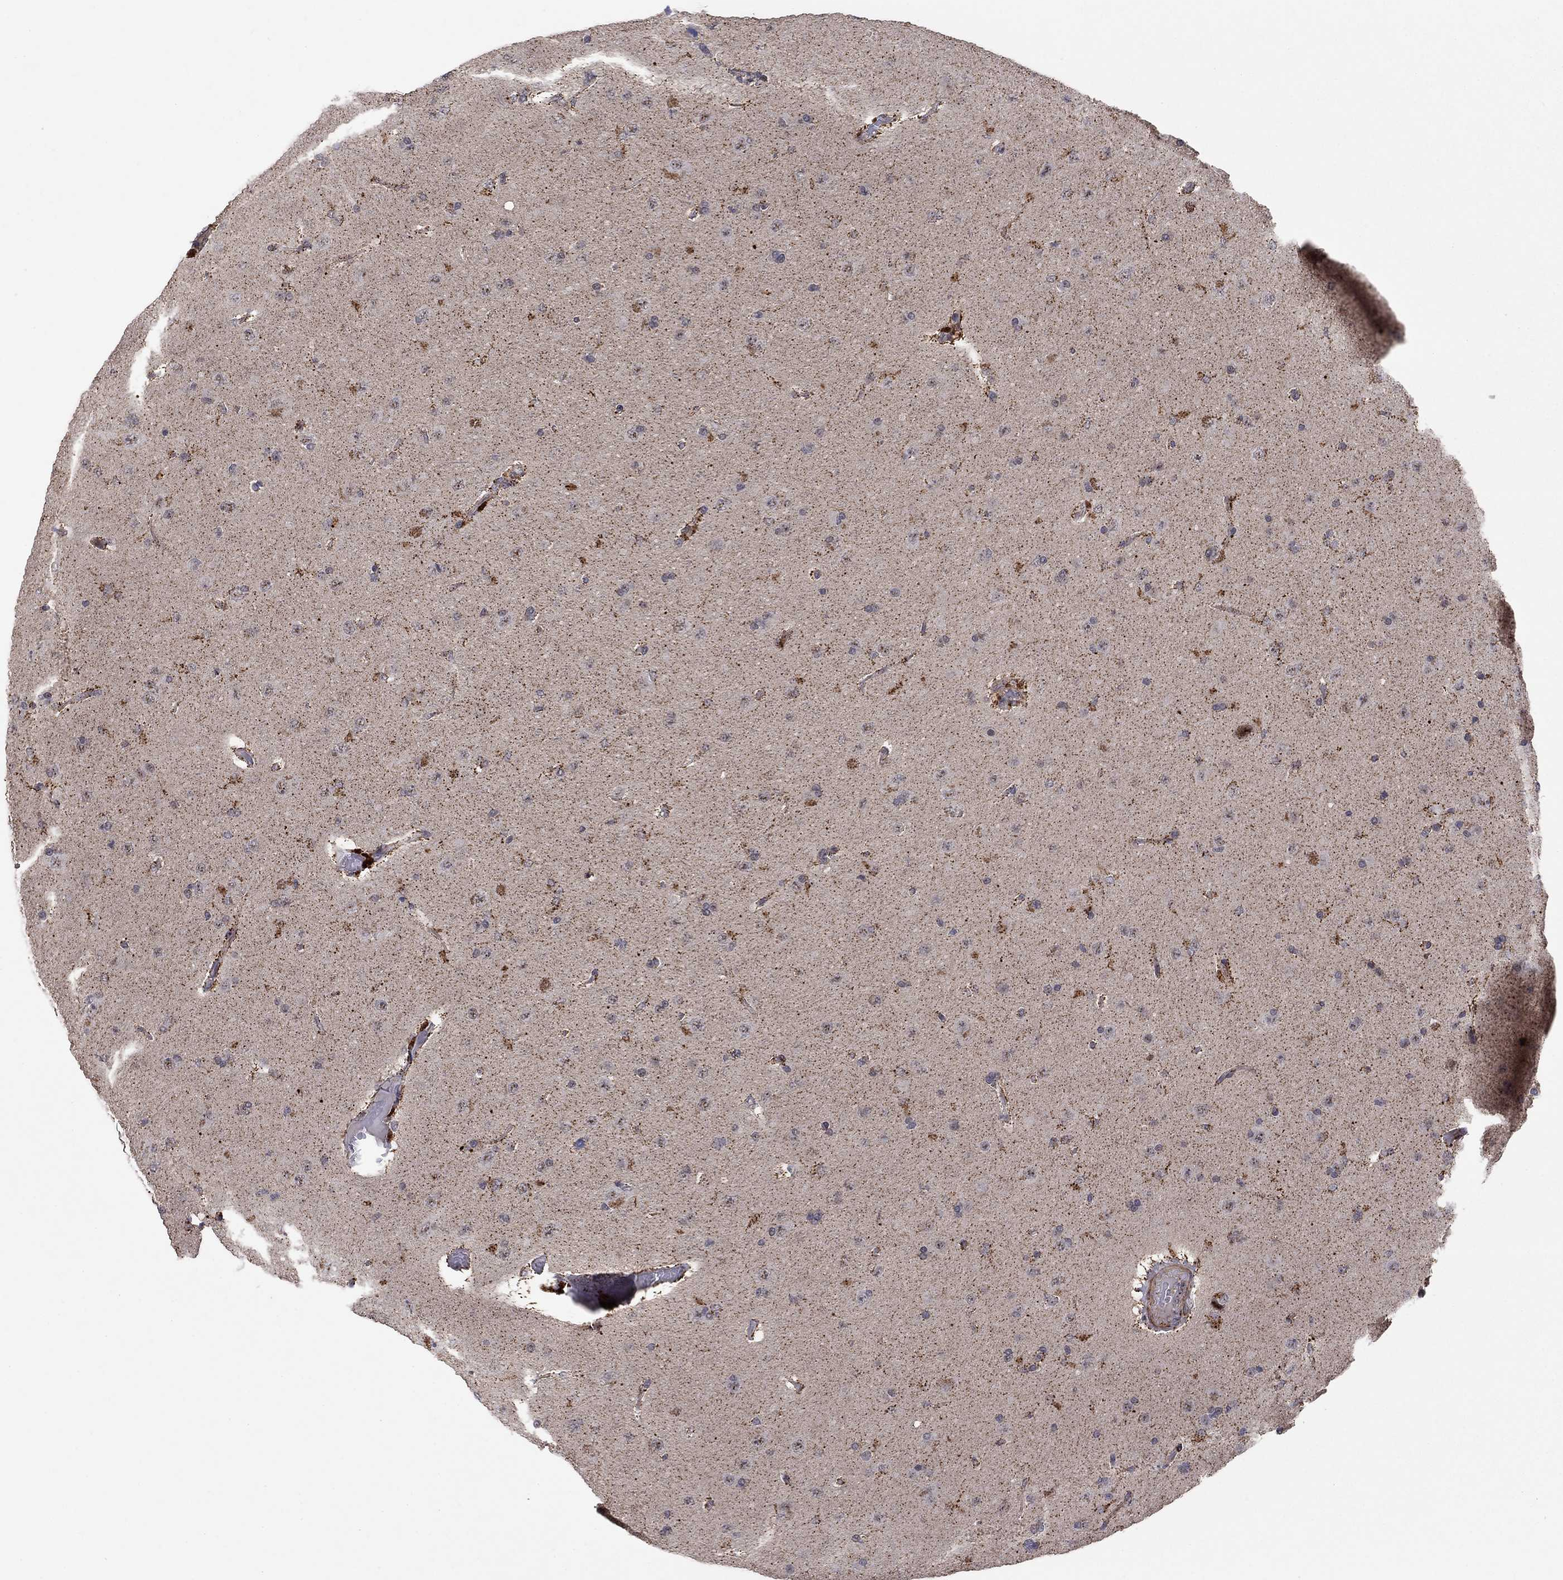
{"staining": {"intensity": "moderate", "quantity": "25%-75%", "location": "cytoplasmic/membranous"}, "tissue": "glioma", "cell_type": "Tumor cells", "image_type": "cancer", "snomed": [{"axis": "morphology", "description": "Glioma, malignant, NOS"}, {"axis": "topography", "description": "Cerebral cortex"}], "caption": "Immunohistochemistry (IHC) photomicrograph of neoplastic tissue: glioma (malignant) stained using immunohistochemistry (IHC) exhibits medium levels of moderate protein expression localized specifically in the cytoplasmic/membranous of tumor cells, appearing as a cytoplasmic/membranous brown color.", "gene": "ZNF395", "patient": {"sex": "male", "age": 58}}